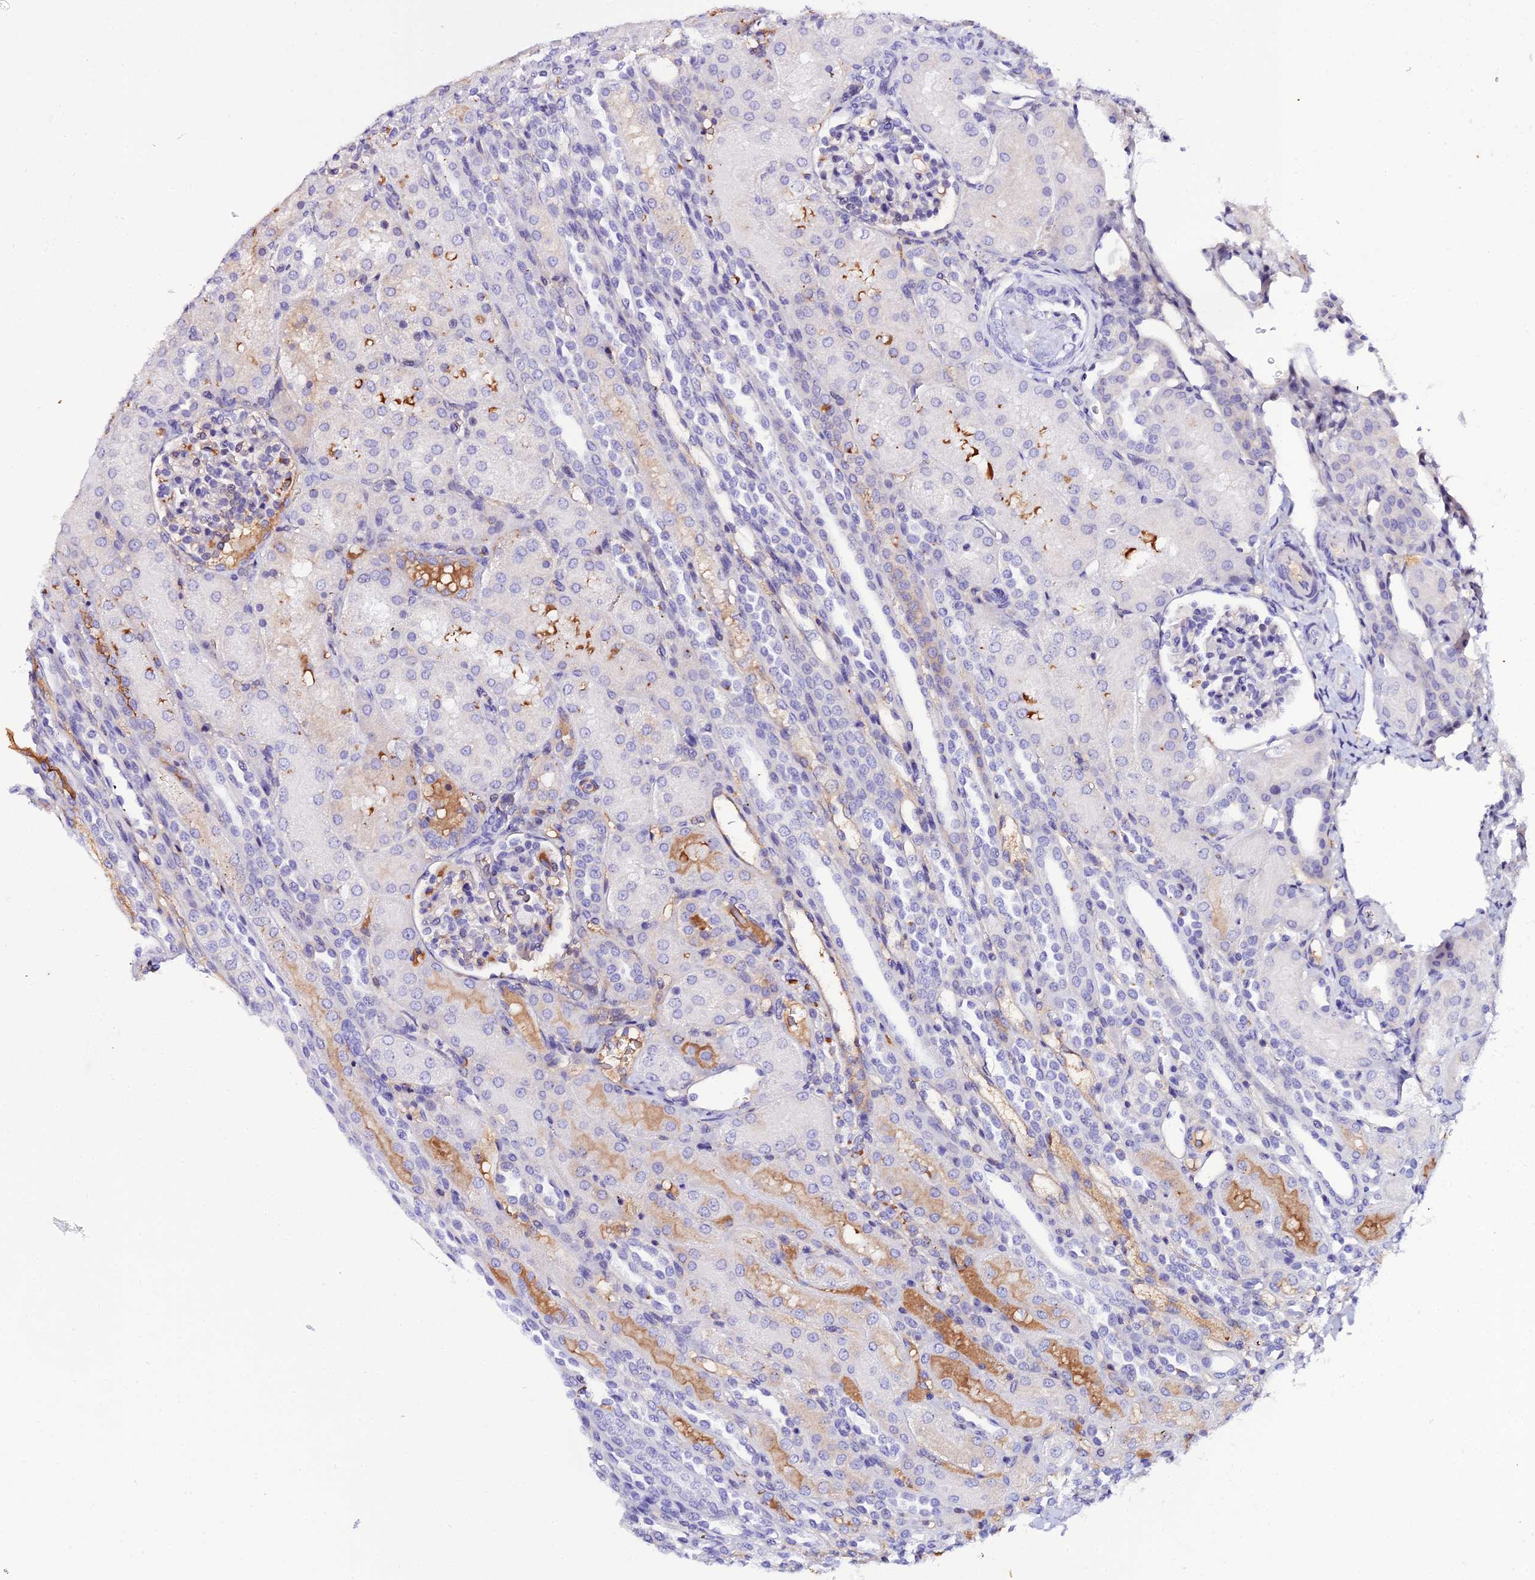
{"staining": {"intensity": "negative", "quantity": "none", "location": "none"}, "tissue": "kidney", "cell_type": "Cells in glomeruli", "image_type": "normal", "snomed": [{"axis": "morphology", "description": "Normal tissue, NOS"}, {"axis": "topography", "description": "Kidney"}], "caption": "Immunohistochemistry of normal kidney displays no expression in cells in glomeruli.", "gene": "DEFB132", "patient": {"sex": "male", "age": 1}}